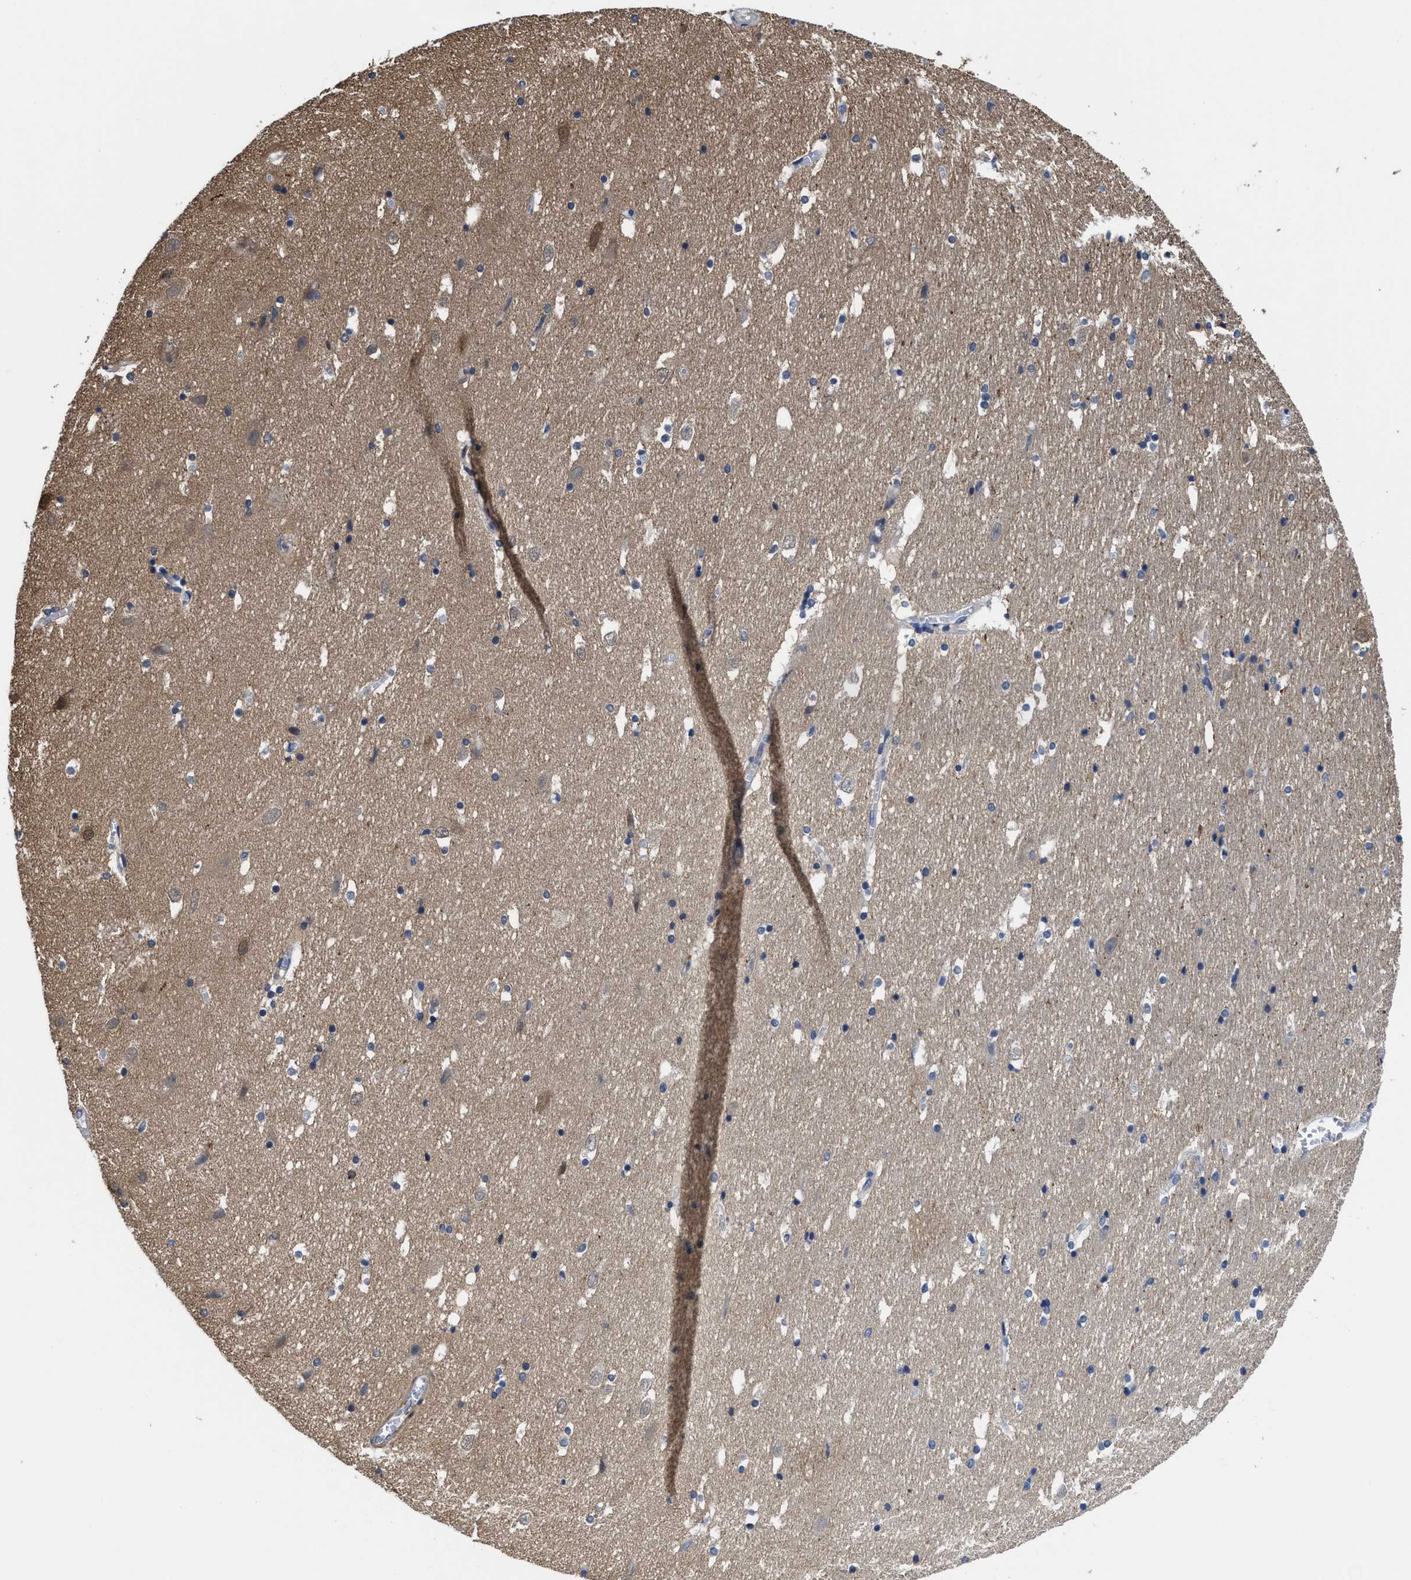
{"staining": {"intensity": "weak", "quantity": "25%-75%", "location": "cytoplasmic/membranous"}, "tissue": "hippocampus", "cell_type": "Glial cells", "image_type": "normal", "snomed": [{"axis": "morphology", "description": "Normal tissue, NOS"}, {"axis": "topography", "description": "Hippocampus"}], "caption": "High-power microscopy captured an immunohistochemistry histopathology image of unremarkable hippocampus, revealing weak cytoplasmic/membranous positivity in approximately 25%-75% of glial cells. The staining was performed using DAB to visualize the protein expression in brown, while the nuclei were stained in blue with hematoxylin (Magnification: 20x).", "gene": "KIF12", "patient": {"sex": "male", "age": 45}}